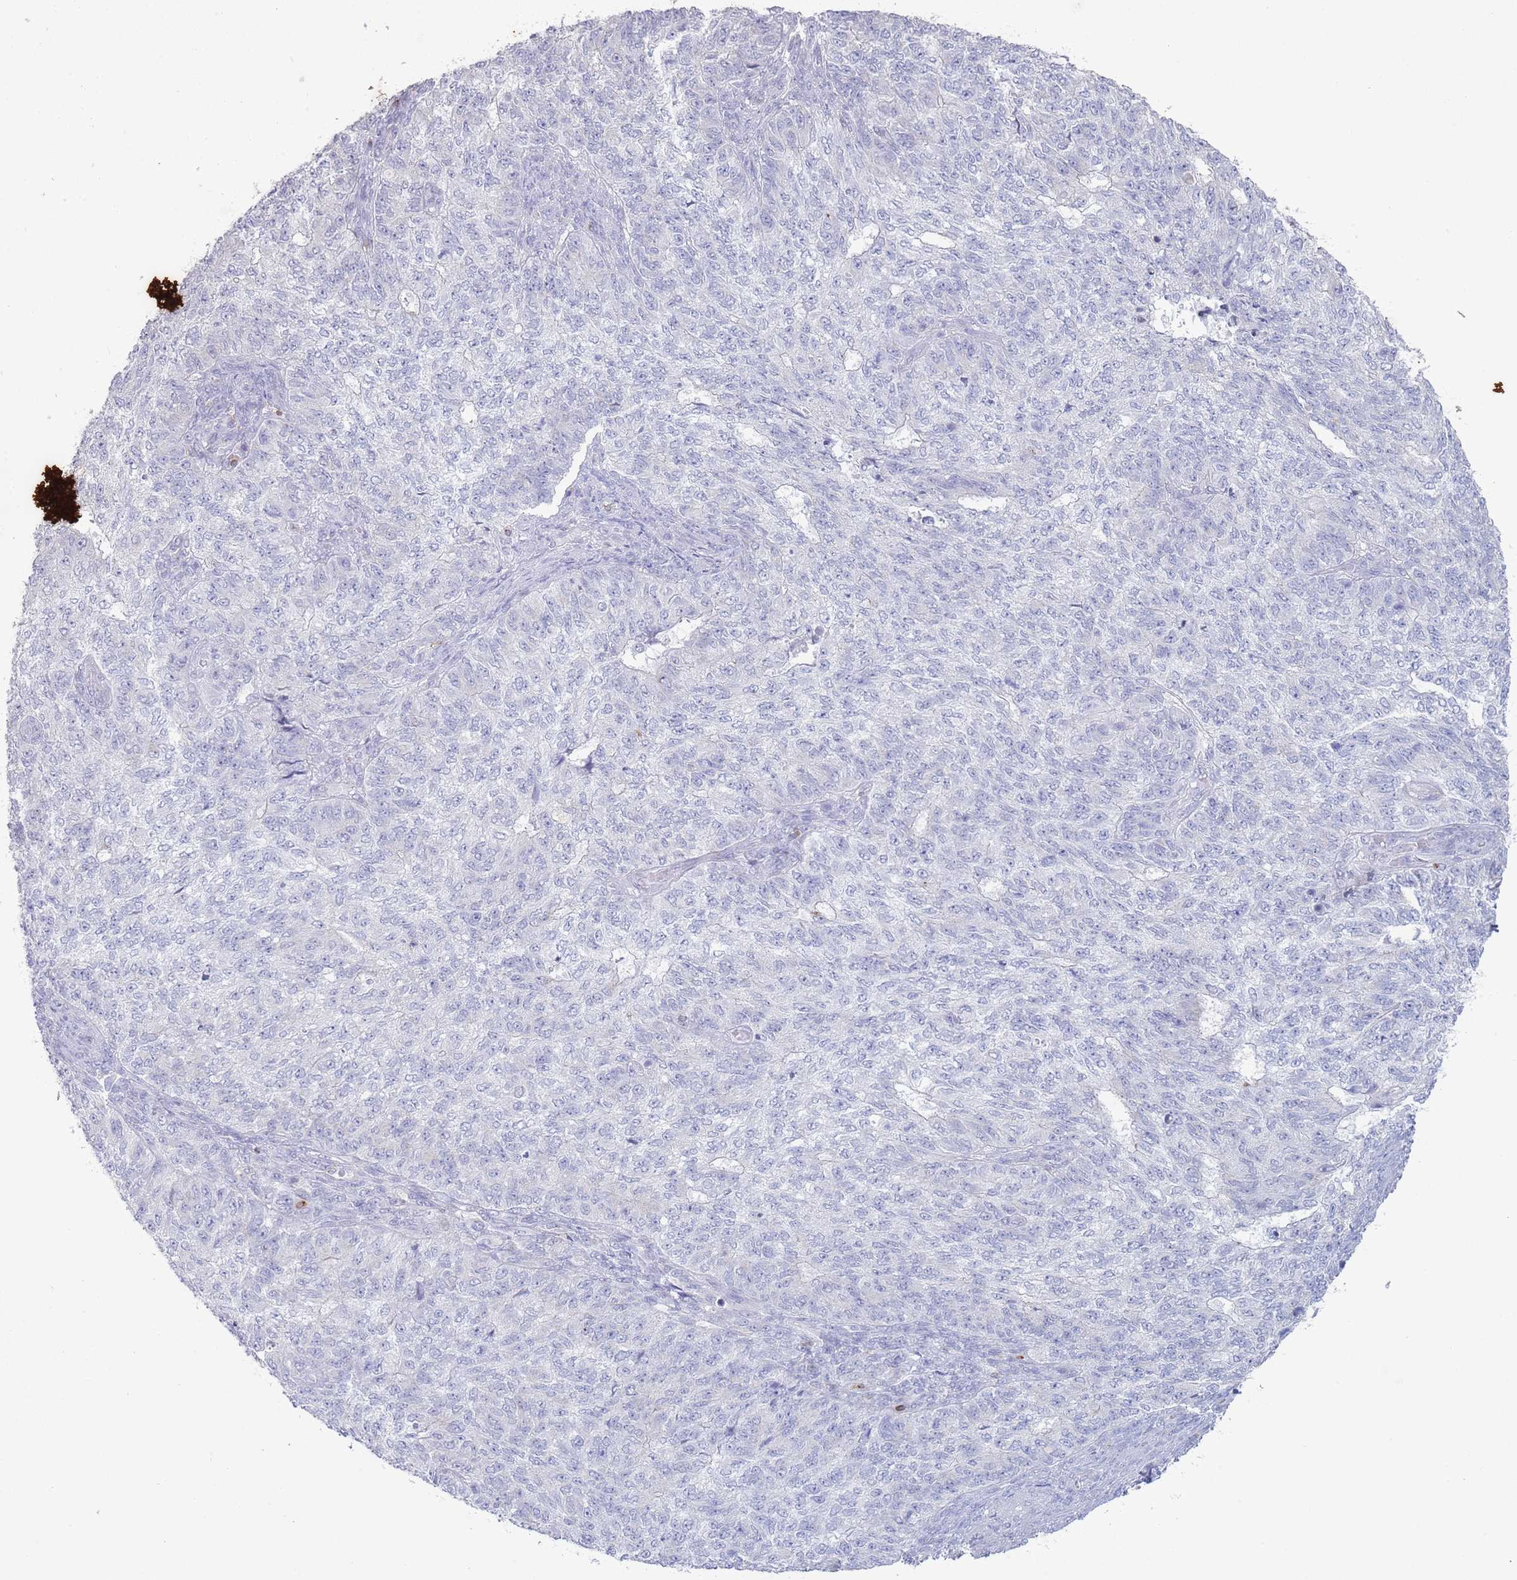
{"staining": {"intensity": "negative", "quantity": "none", "location": "none"}, "tissue": "endometrial cancer", "cell_type": "Tumor cells", "image_type": "cancer", "snomed": [{"axis": "morphology", "description": "Adenocarcinoma, NOS"}, {"axis": "topography", "description": "Endometrium"}], "caption": "Tumor cells are negative for brown protein staining in endometrial cancer. (DAB immunohistochemistry visualized using brightfield microscopy, high magnification).", "gene": "LPXN", "patient": {"sex": "female", "age": 32}}